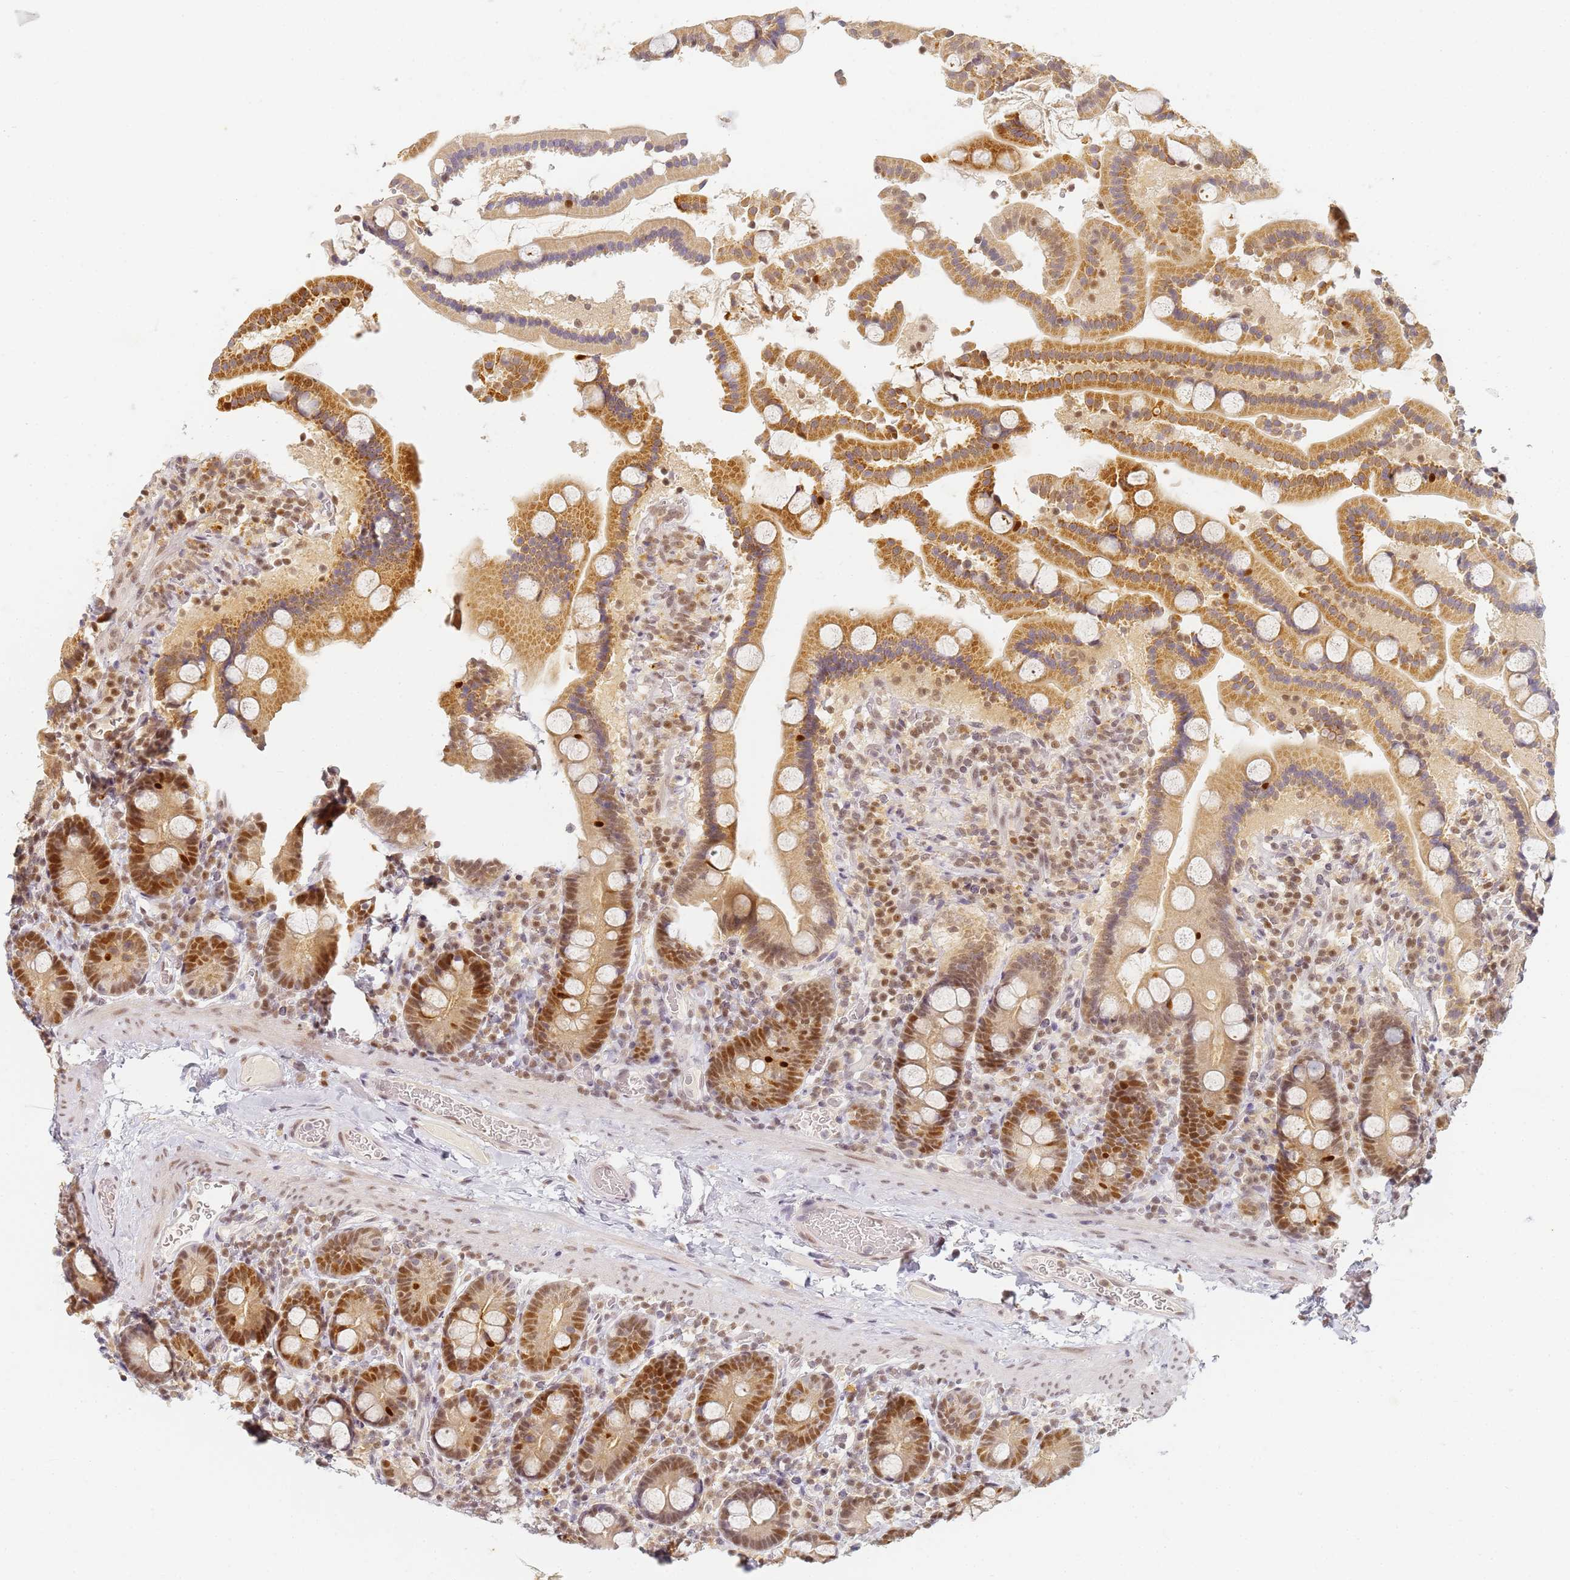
{"staining": {"intensity": "moderate", "quantity": "25%-75%", "location": "cytoplasmic/membranous,nuclear"}, "tissue": "duodenum", "cell_type": "Glandular cells", "image_type": "normal", "snomed": [{"axis": "morphology", "description": "Normal tissue, NOS"}, {"axis": "topography", "description": "Duodenum"}], "caption": "A medium amount of moderate cytoplasmic/membranous,nuclear expression is appreciated in approximately 25%-75% of glandular cells in normal duodenum. (Stains: DAB in brown, nuclei in blue, Microscopy: brightfield microscopy at high magnification).", "gene": "HMCES", "patient": {"sex": "male", "age": 55}}